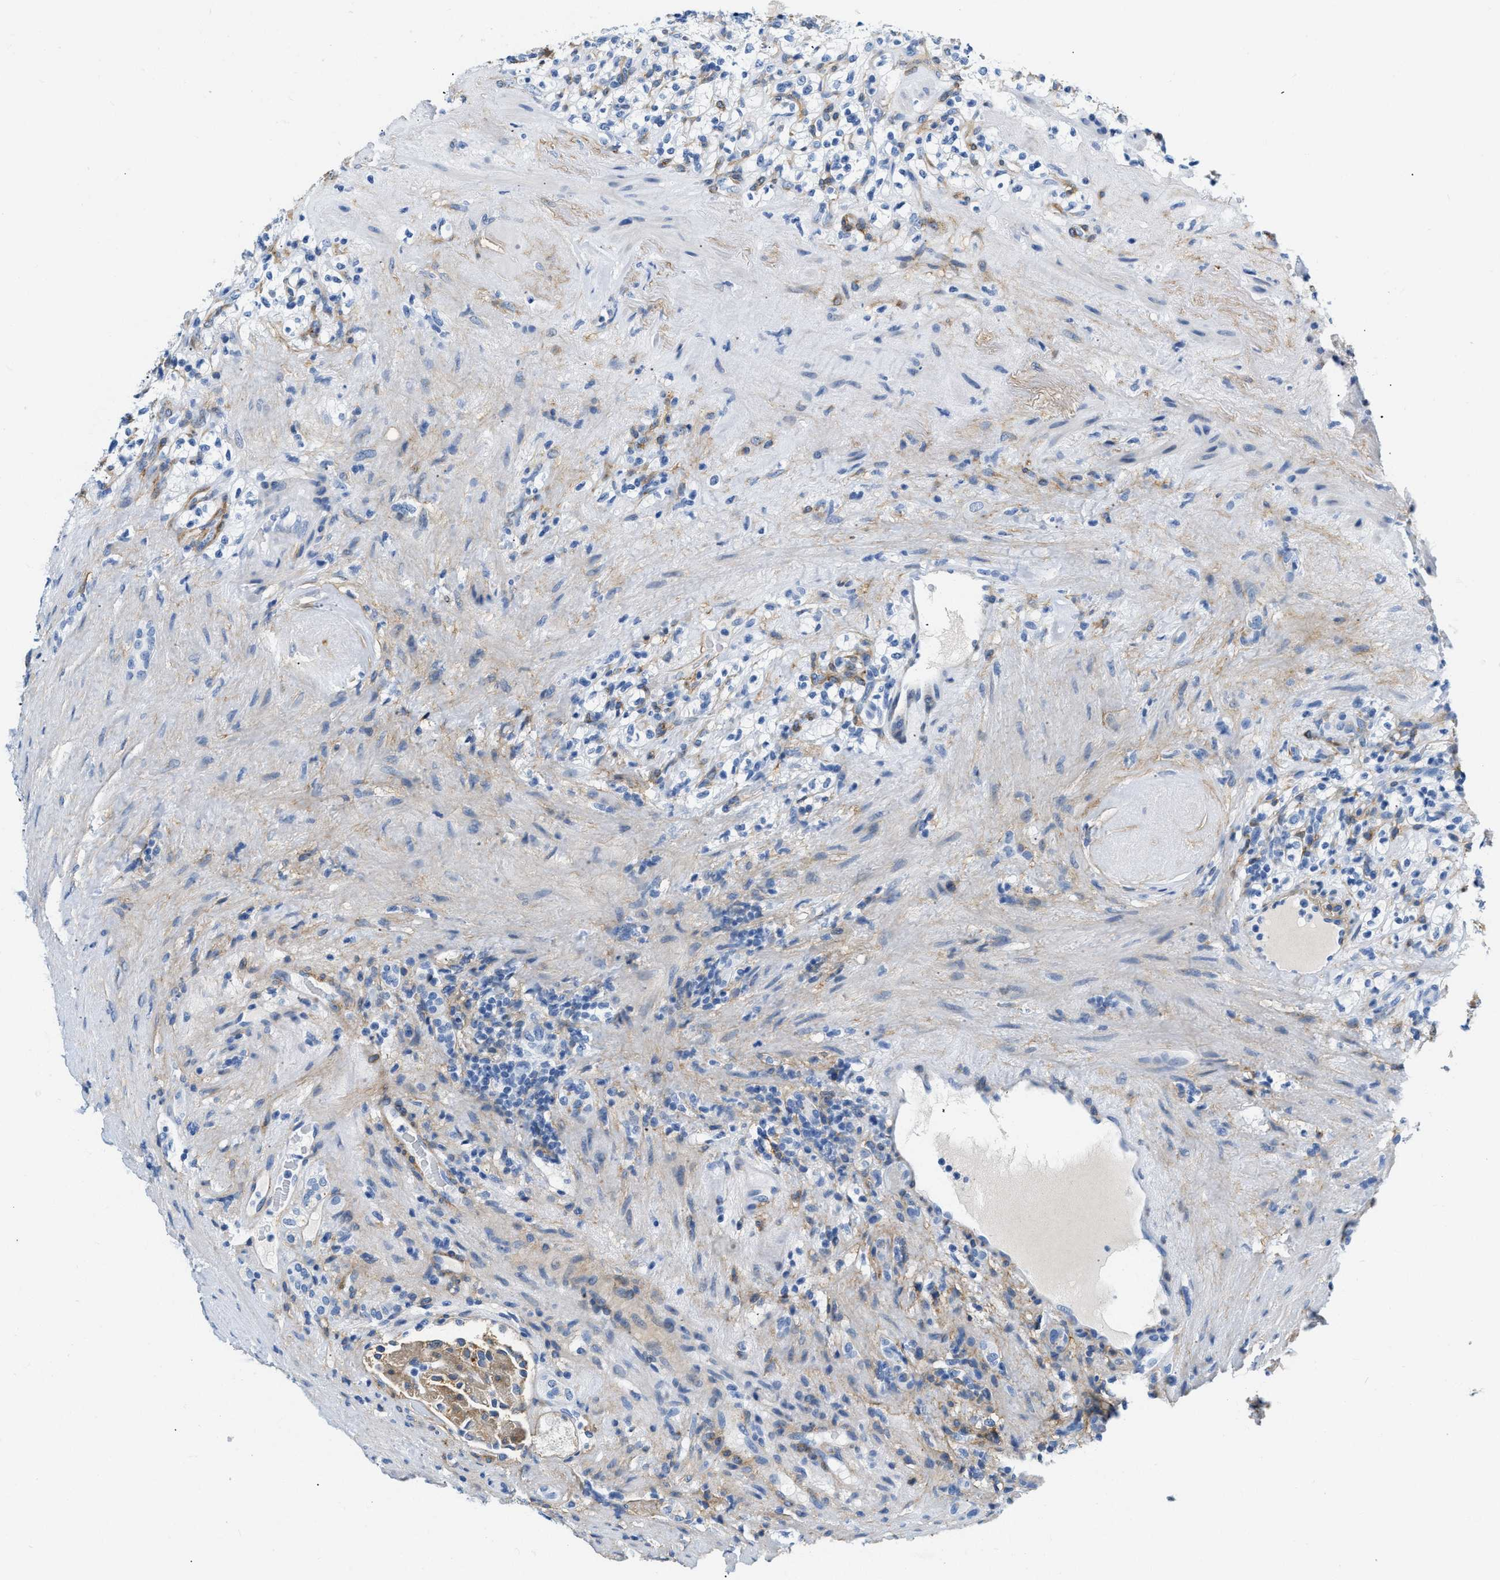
{"staining": {"intensity": "negative", "quantity": "none", "location": "none"}, "tissue": "renal cancer", "cell_type": "Tumor cells", "image_type": "cancer", "snomed": [{"axis": "morphology", "description": "Normal tissue, NOS"}, {"axis": "morphology", "description": "Adenocarcinoma, NOS"}, {"axis": "topography", "description": "Kidney"}], "caption": "This is a photomicrograph of IHC staining of renal cancer (adenocarcinoma), which shows no positivity in tumor cells.", "gene": "PDGFRB", "patient": {"sex": "female", "age": 72}}